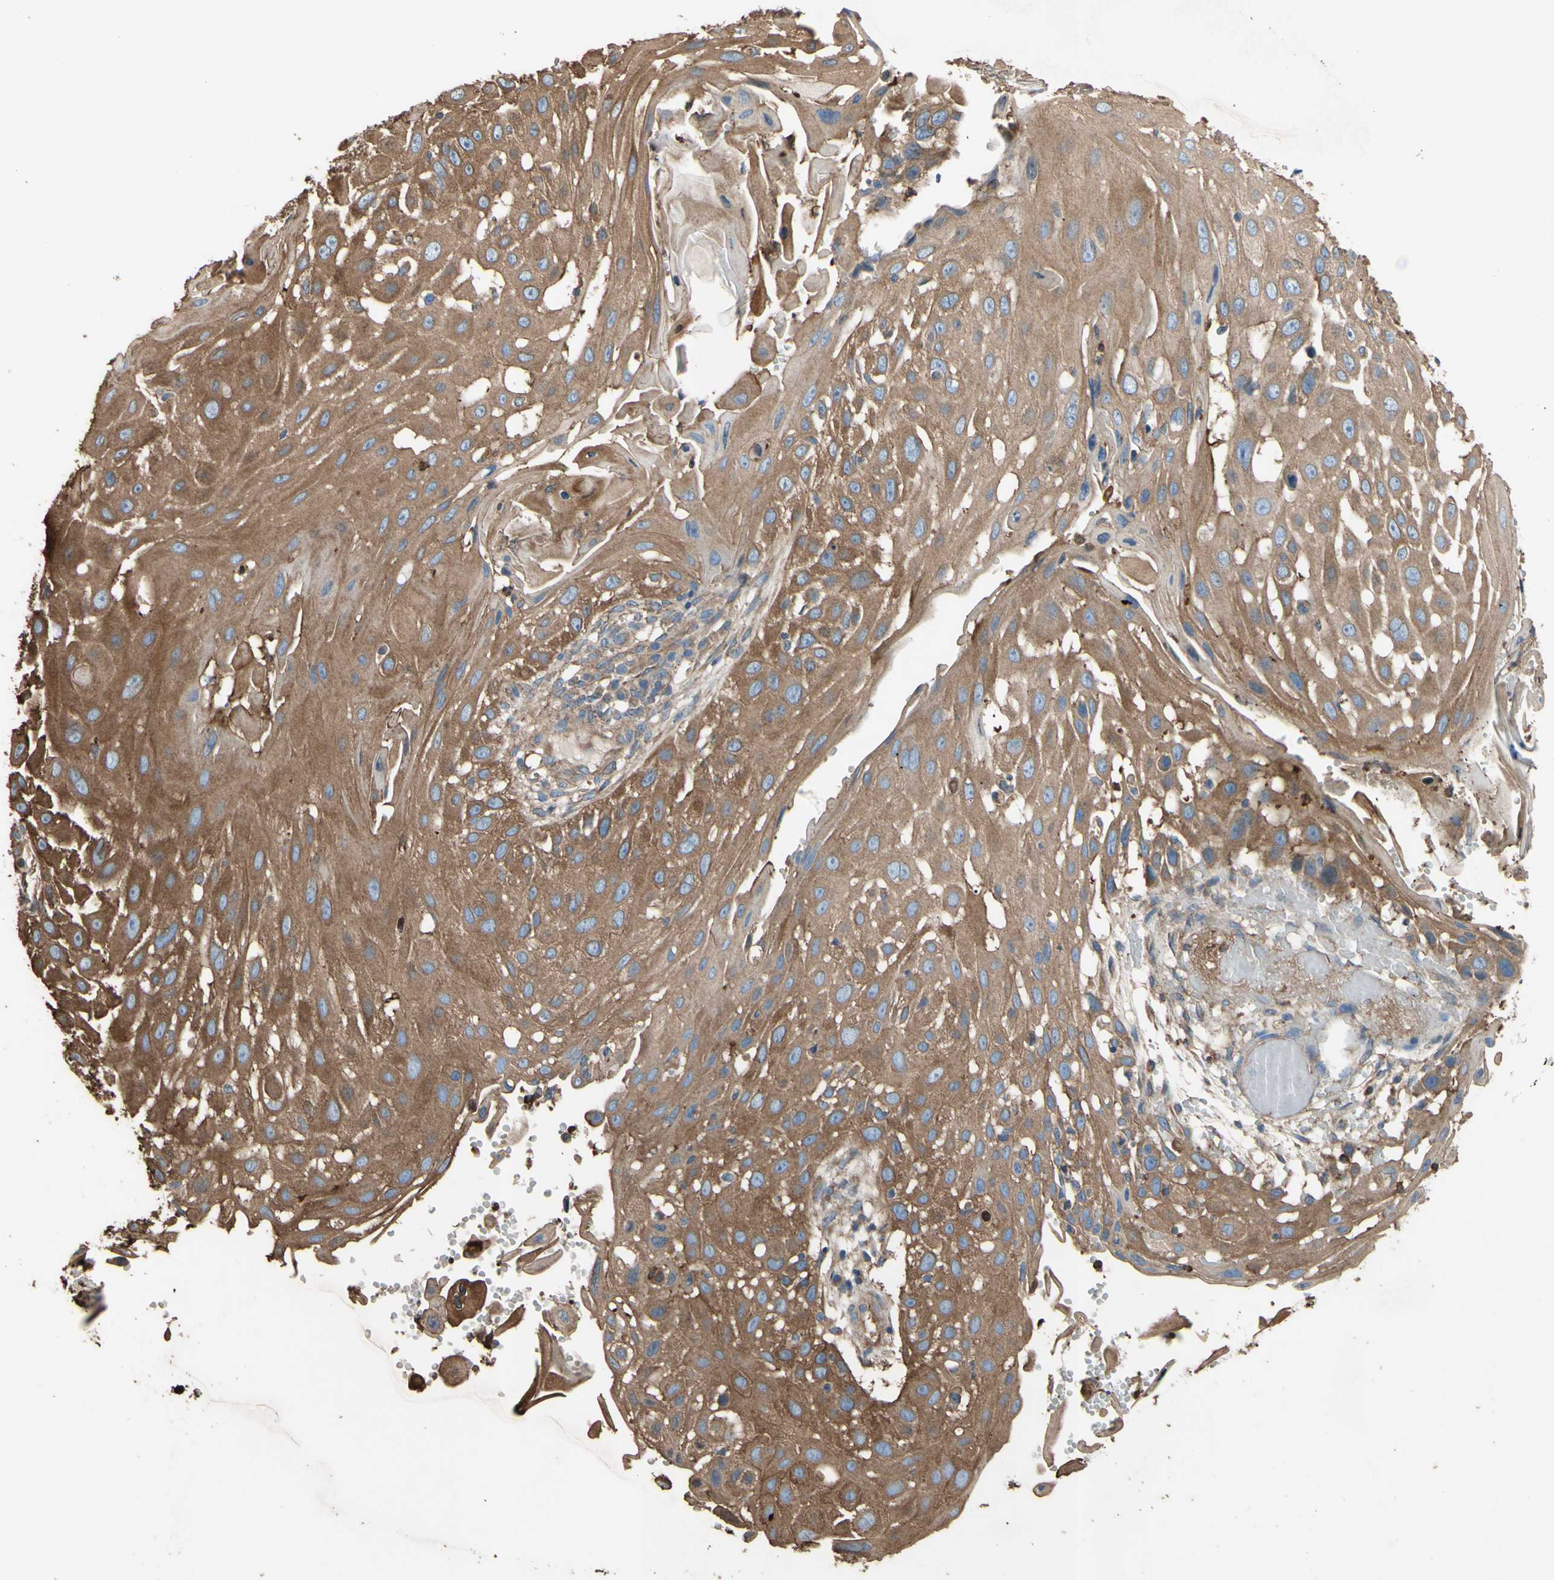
{"staining": {"intensity": "strong", "quantity": ">75%", "location": "cytoplasmic/membranous"}, "tissue": "skin cancer", "cell_type": "Tumor cells", "image_type": "cancer", "snomed": [{"axis": "morphology", "description": "Squamous cell carcinoma, NOS"}, {"axis": "topography", "description": "Skin"}], "caption": "Skin squamous cell carcinoma tissue shows strong cytoplasmic/membranous positivity in approximately >75% of tumor cells", "gene": "CTTN", "patient": {"sex": "female", "age": 44}}